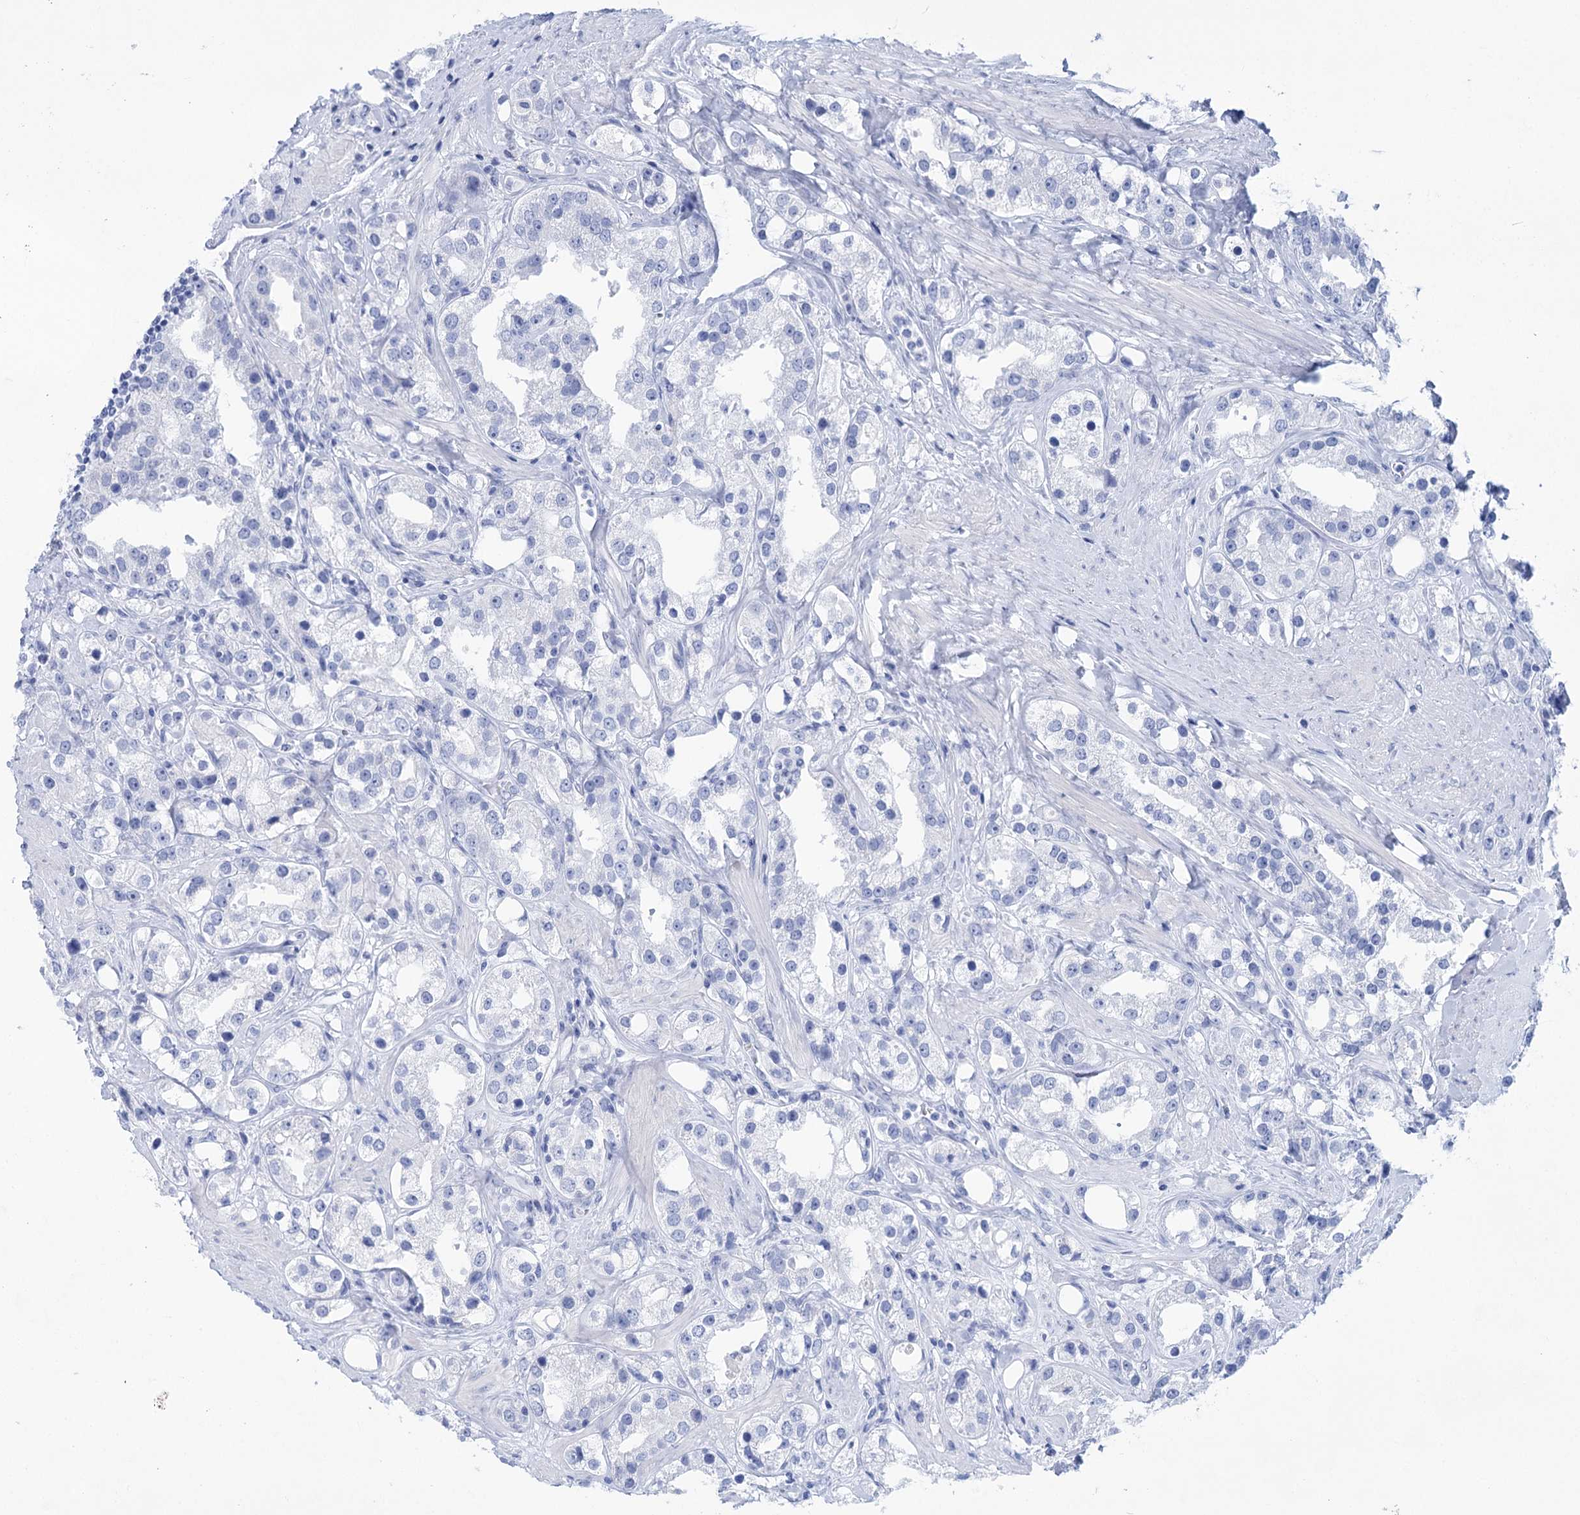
{"staining": {"intensity": "negative", "quantity": "none", "location": "none"}, "tissue": "prostate cancer", "cell_type": "Tumor cells", "image_type": "cancer", "snomed": [{"axis": "morphology", "description": "Adenocarcinoma, NOS"}, {"axis": "topography", "description": "Prostate"}], "caption": "Immunohistochemistry micrograph of prostate cancer stained for a protein (brown), which displays no expression in tumor cells. (DAB immunohistochemistry (IHC) with hematoxylin counter stain).", "gene": "LALBA", "patient": {"sex": "male", "age": 79}}